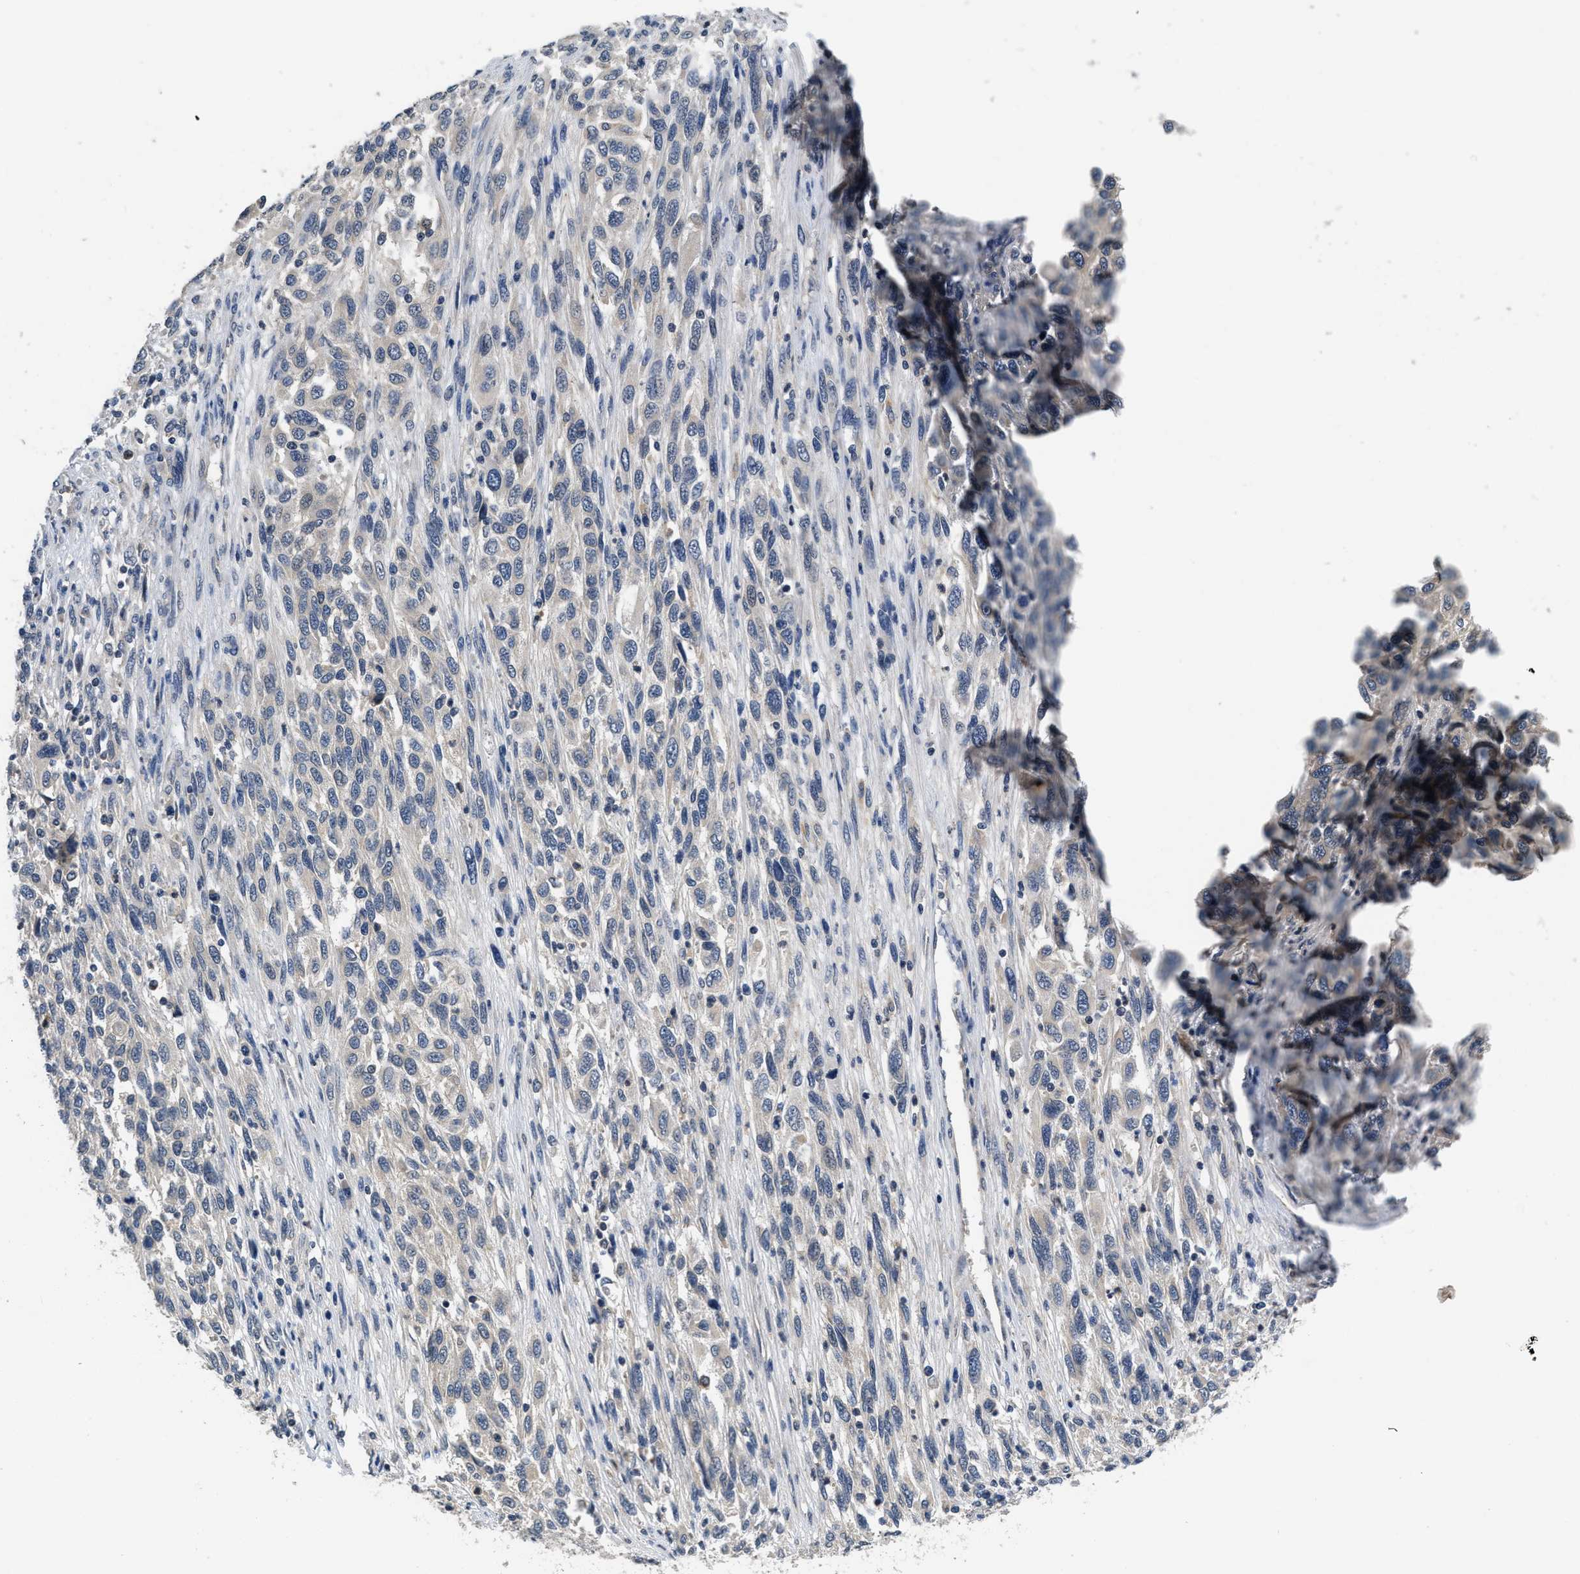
{"staining": {"intensity": "negative", "quantity": "none", "location": "none"}, "tissue": "melanoma", "cell_type": "Tumor cells", "image_type": "cancer", "snomed": [{"axis": "morphology", "description": "Malignant melanoma, Metastatic site"}, {"axis": "topography", "description": "Lymph node"}], "caption": "Malignant melanoma (metastatic site) was stained to show a protein in brown. There is no significant expression in tumor cells.", "gene": "ANGPT1", "patient": {"sex": "male", "age": 61}}